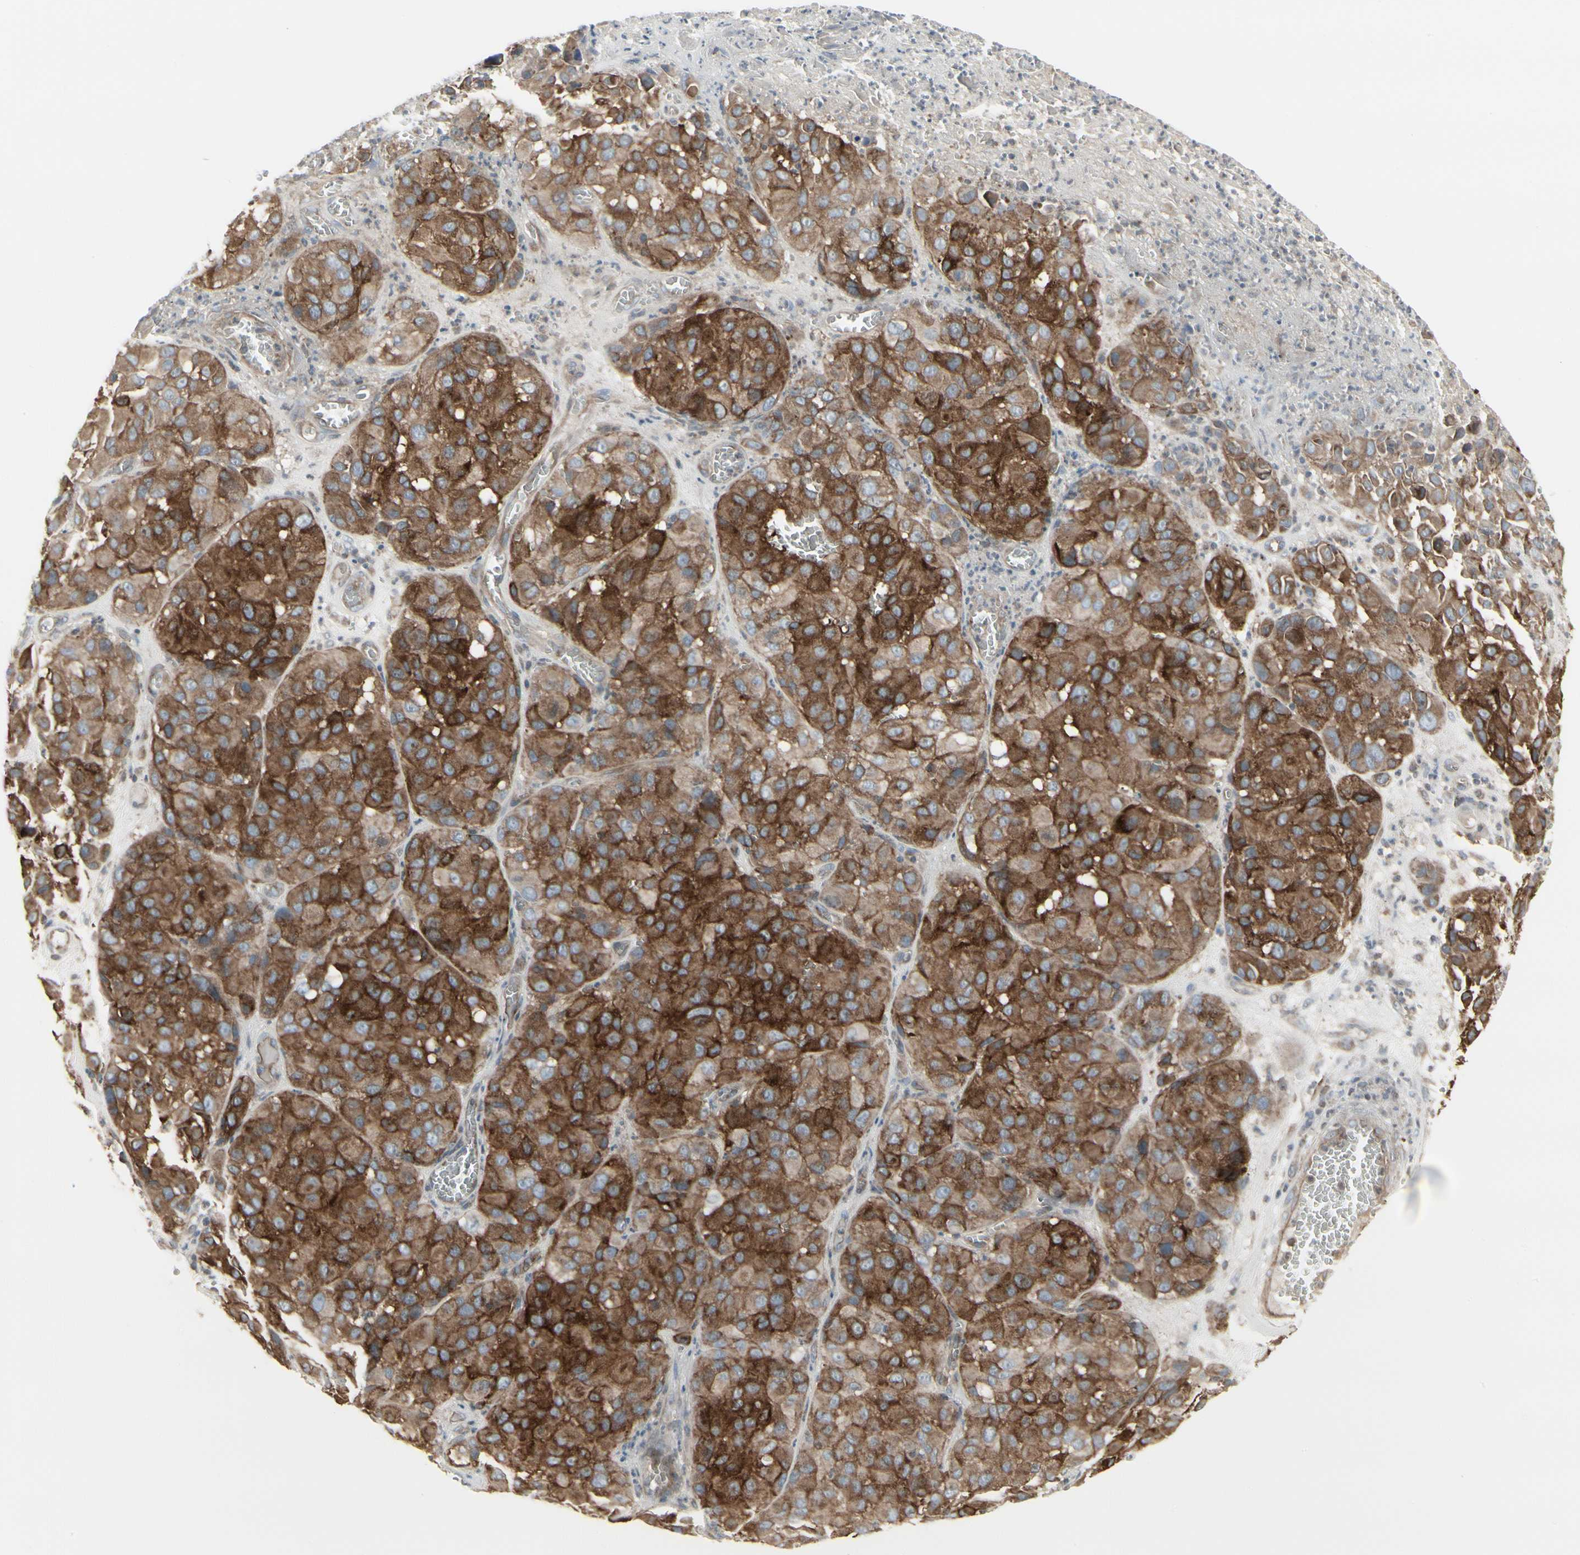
{"staining": {"intensity": "strong", "quantity": ">75%", "location": "cytoplasmic/membranous"}, "tissue": "melanoma", "cell_type": "Tumor cells", "image_type": "cancer", "snomed": [{"axis": "morphology", "description": "Malignant melanoma, NOS"}, {"axis": "topography", "description": "Skin"}], "caption": "A high amount of strong cytoplasmic/membranous expression is appreciated in approximately >75% of tumor cells in malignant melanoma tissue.", "gene": "EPS15", "patient": {"sex": "female", "age": 21}}